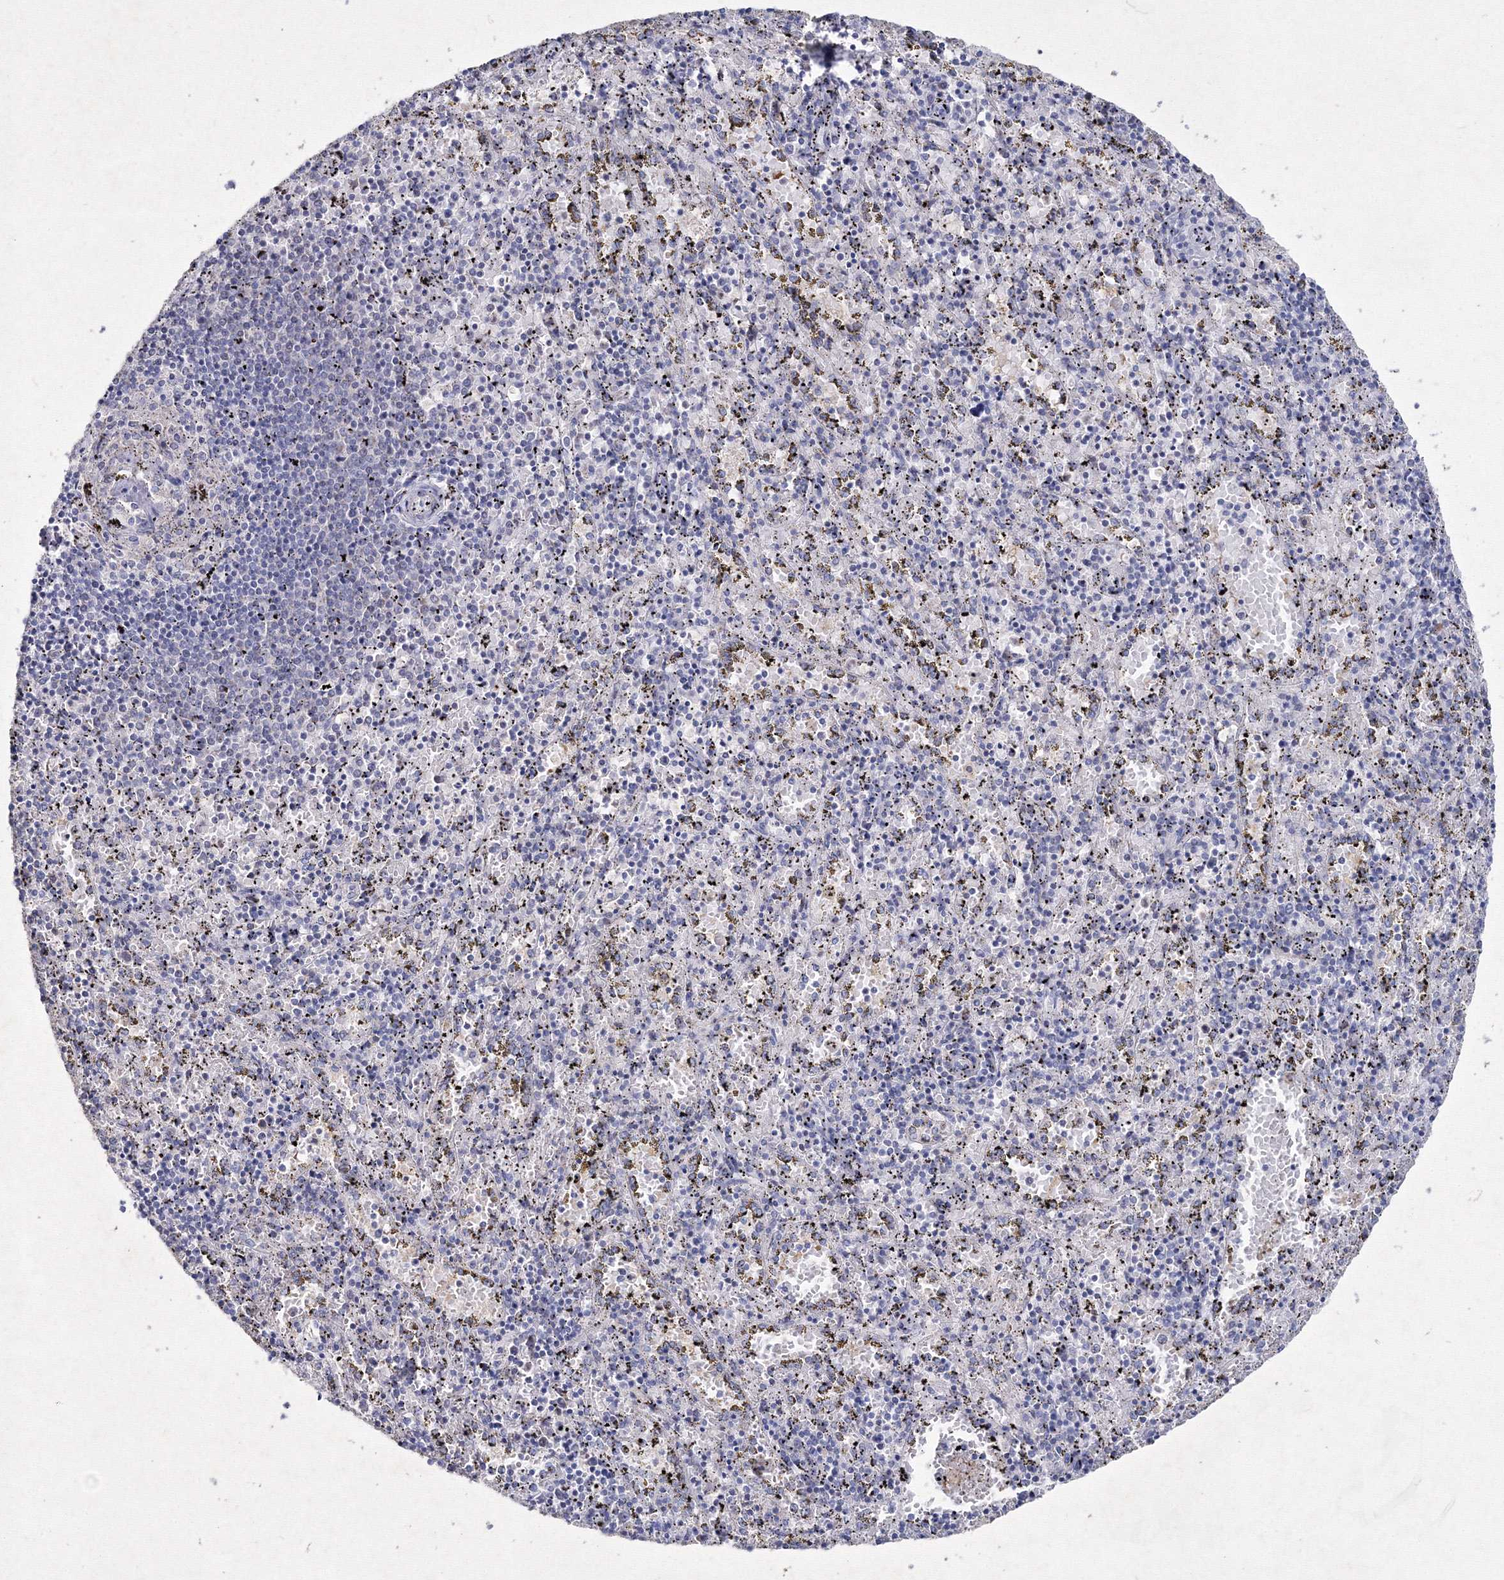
{"staining": {"intensity": "negative", "quantity": "none", "location": "none"}, "tissue": "spleen", "cell_type": "Cells in red pulp", "image_type": "normal", "snomed": [{"axis": "morphology", "description": "Normal tissue, NOS"}, {"axis": "topography", "description": "Spleen"}], "caption": "Immunohistochemistry photomicrograph of benign spleen stained for a protein (brown), which exhibits no staining in cells in red pulp.", "gene": "SMIM29", "patient": {"sex": "male", "age": 11}}